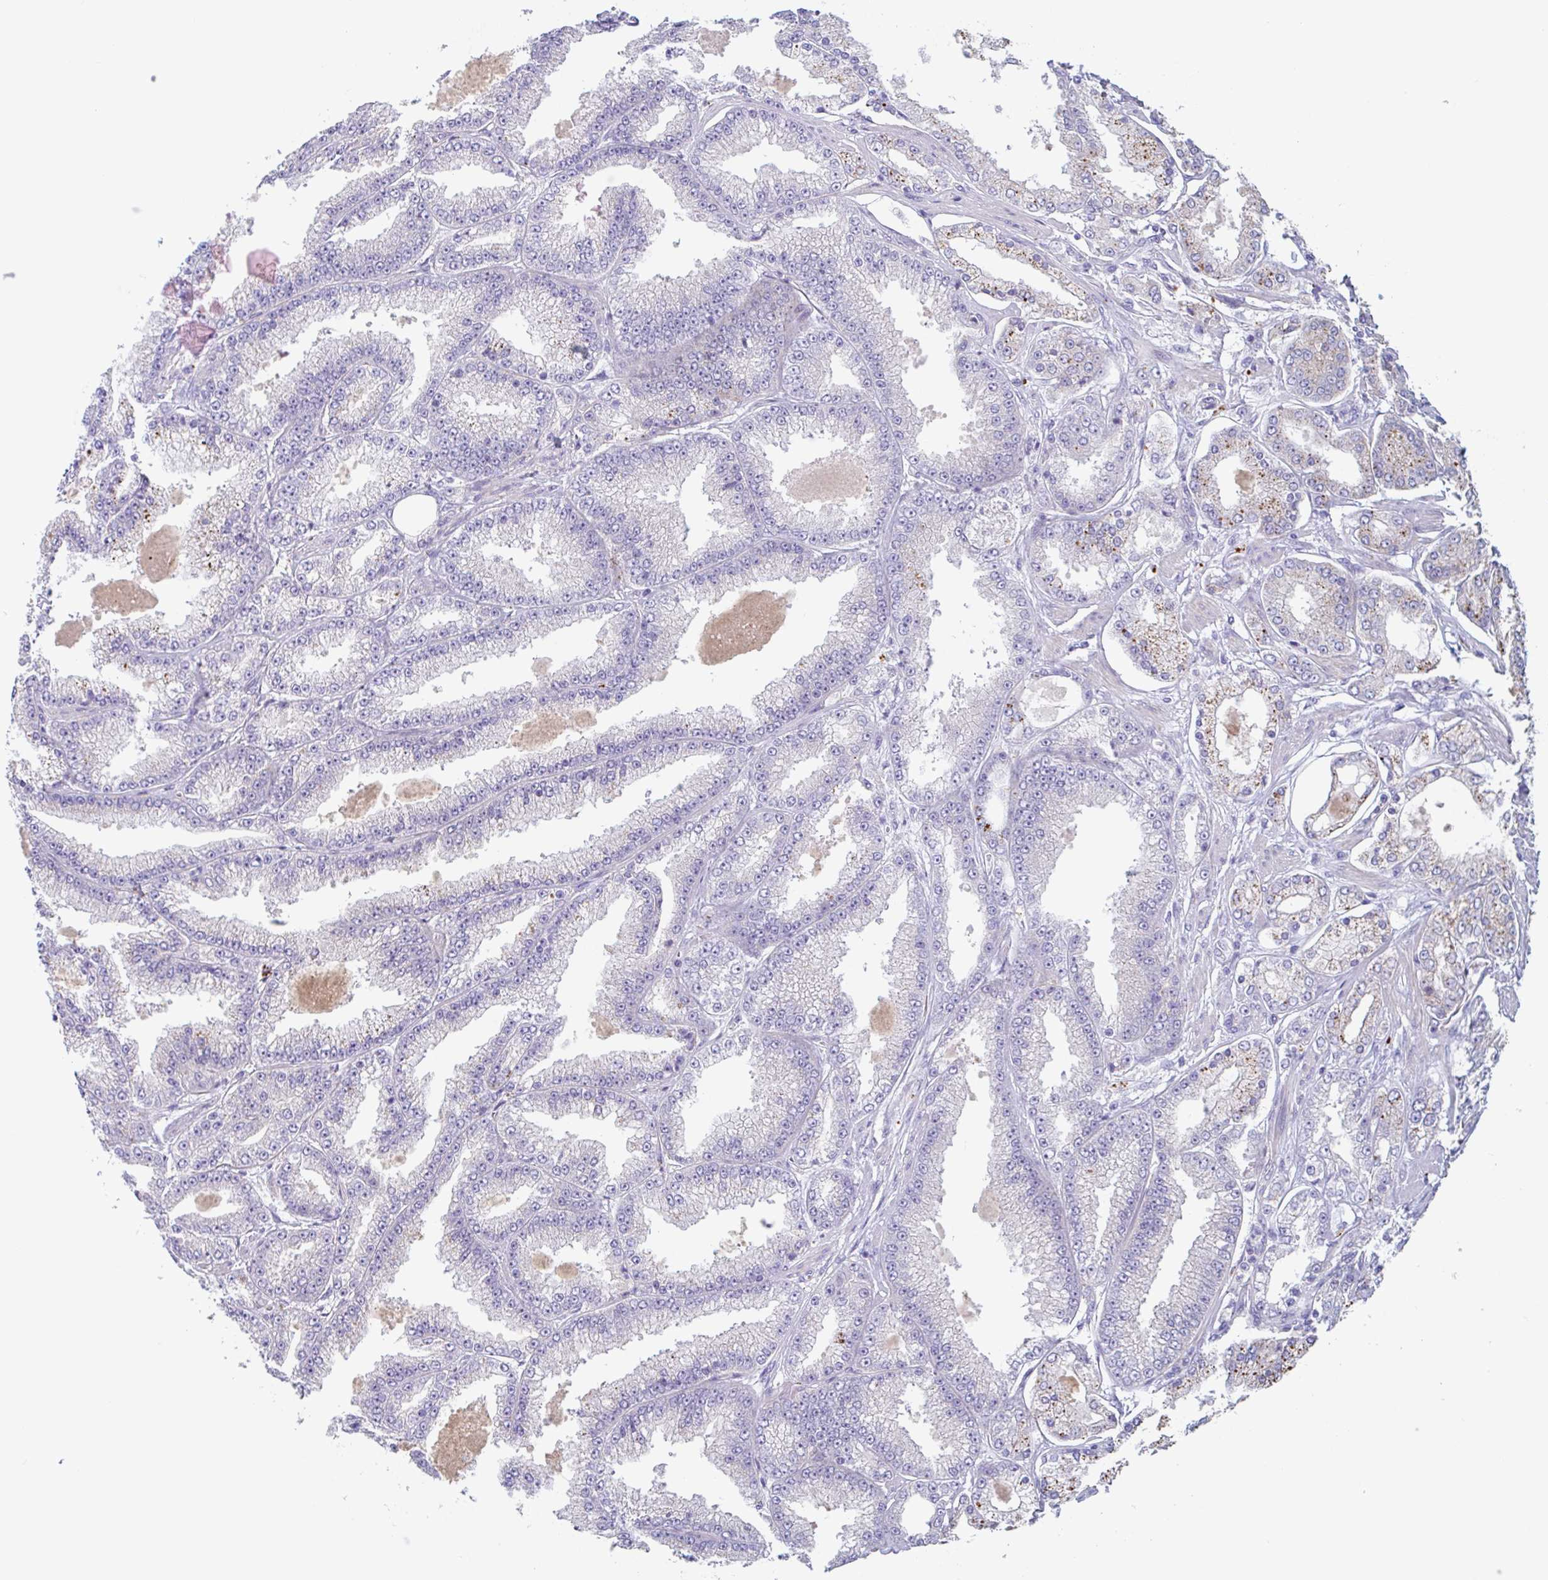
{"staining": {"intensity": "moderate", "quantity": "<25%", "location": "cytoplasmic/membranous"}, "tissue": "prostate cancer", "cell_type": "Tumor cells", "image_type": "cancer", "snomed": [{"axis": "morphology", "description": "Adenocarcinoma, High grade"}, {"axis": "topography", "description": "Prostate"}], "caption": "There is low levels of moderate cytoplasmic/membranous expression in tumor cells of prostate high-grade adenocarcinoma, as demonstrated by immunohistochemical staining (brown color).", "gene": "LENG9", "patient": {"sex": "male", "age": 68}}